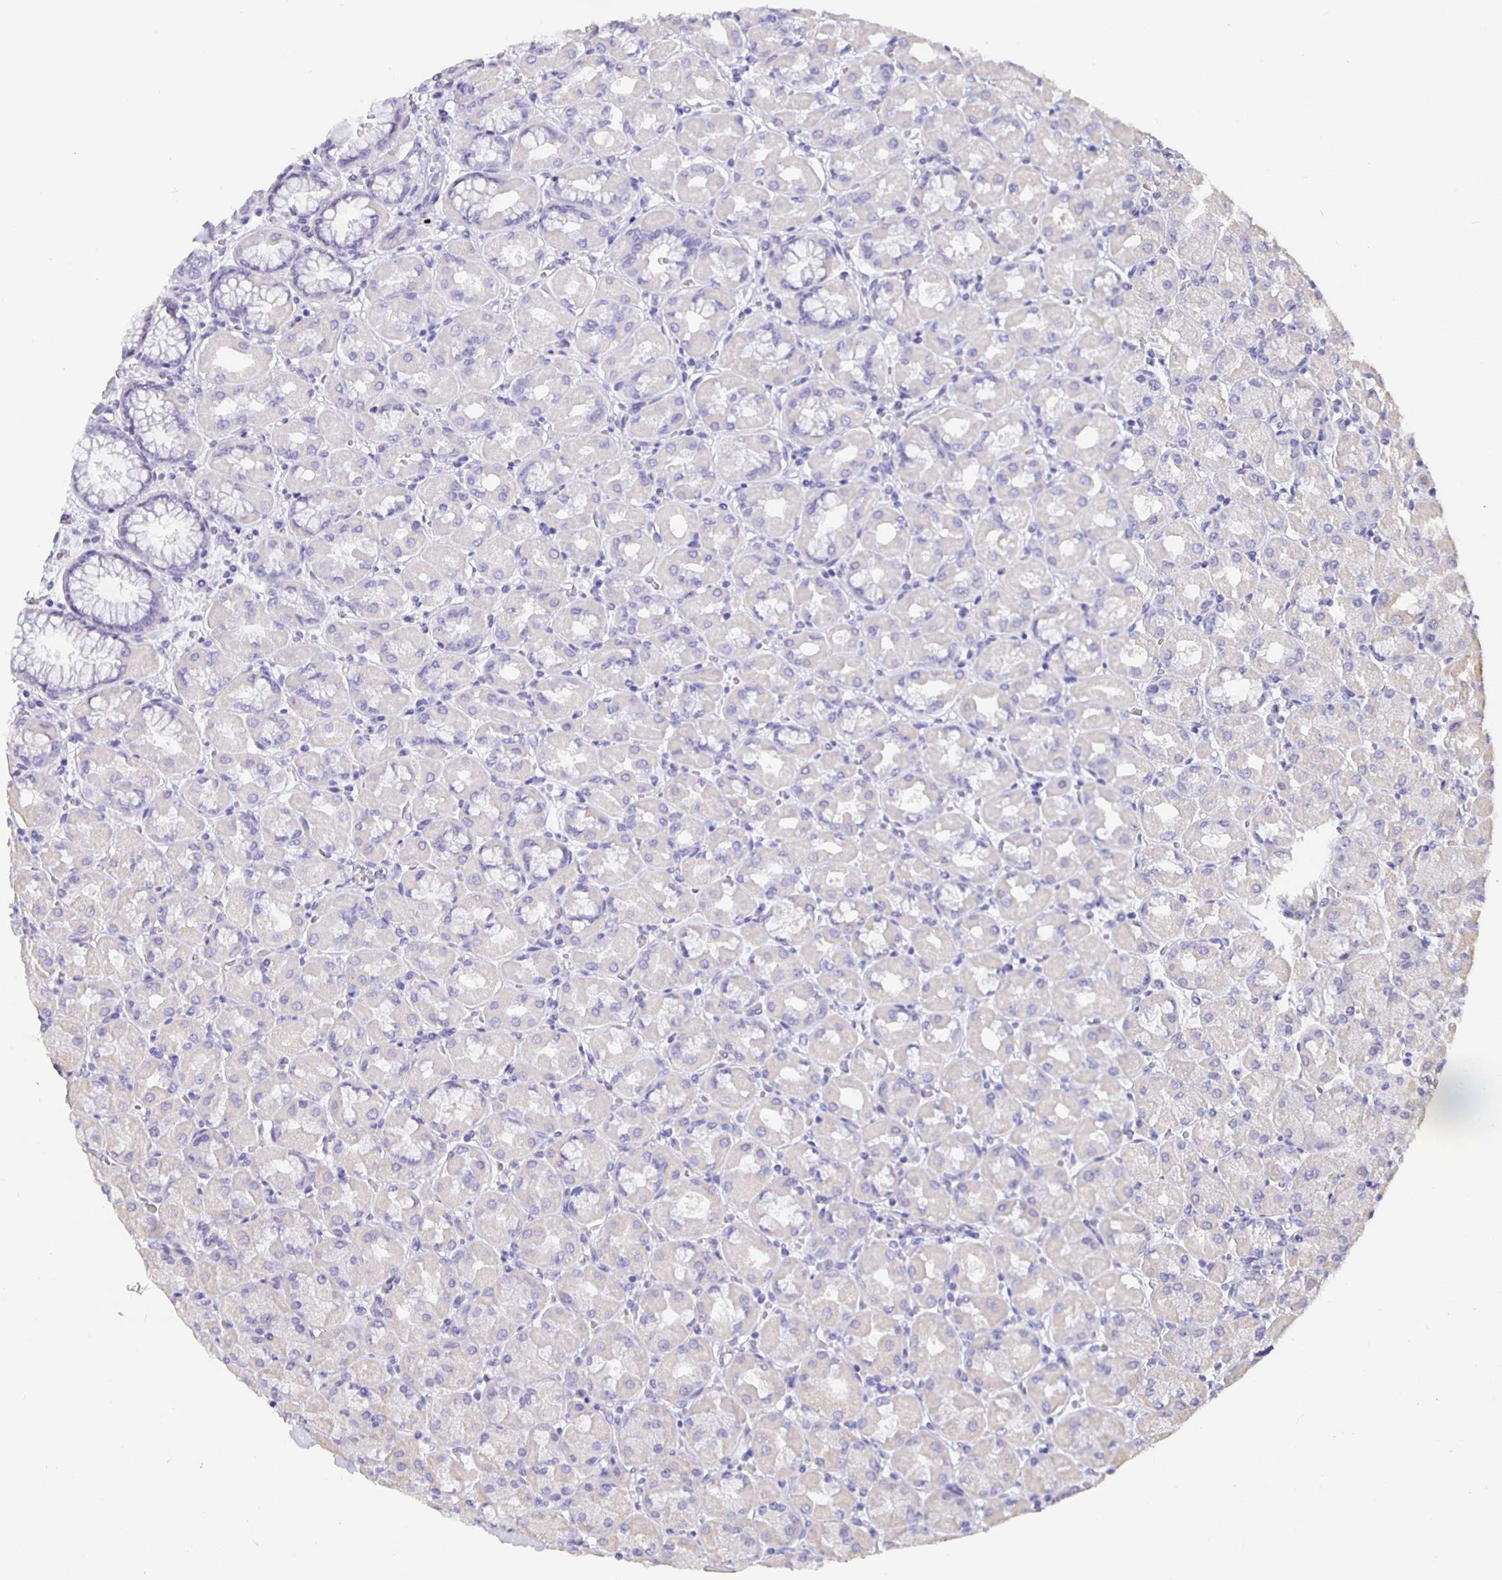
{"staining": {"intensity": "weak", "quantity": "<25%", "location": "cytoplasmic/membranous"}, "tissue": "stomach", "cell_type": "Glandular cells", "image_type": "normal", "snomed": [{"axis": "morphology", "description": "Normal tissue, NOS"}, {"axis": "topography", "description": "Stomach, upper"}], "caption": "The image shows no staining of glandular cells in unremarkable stomach. The staining is performed using DAB brown chromogen with nuclei counter-stained in using hematoxylin.", "gene": "CFAP74", "patient": {"sex": "female", "age": 56}}